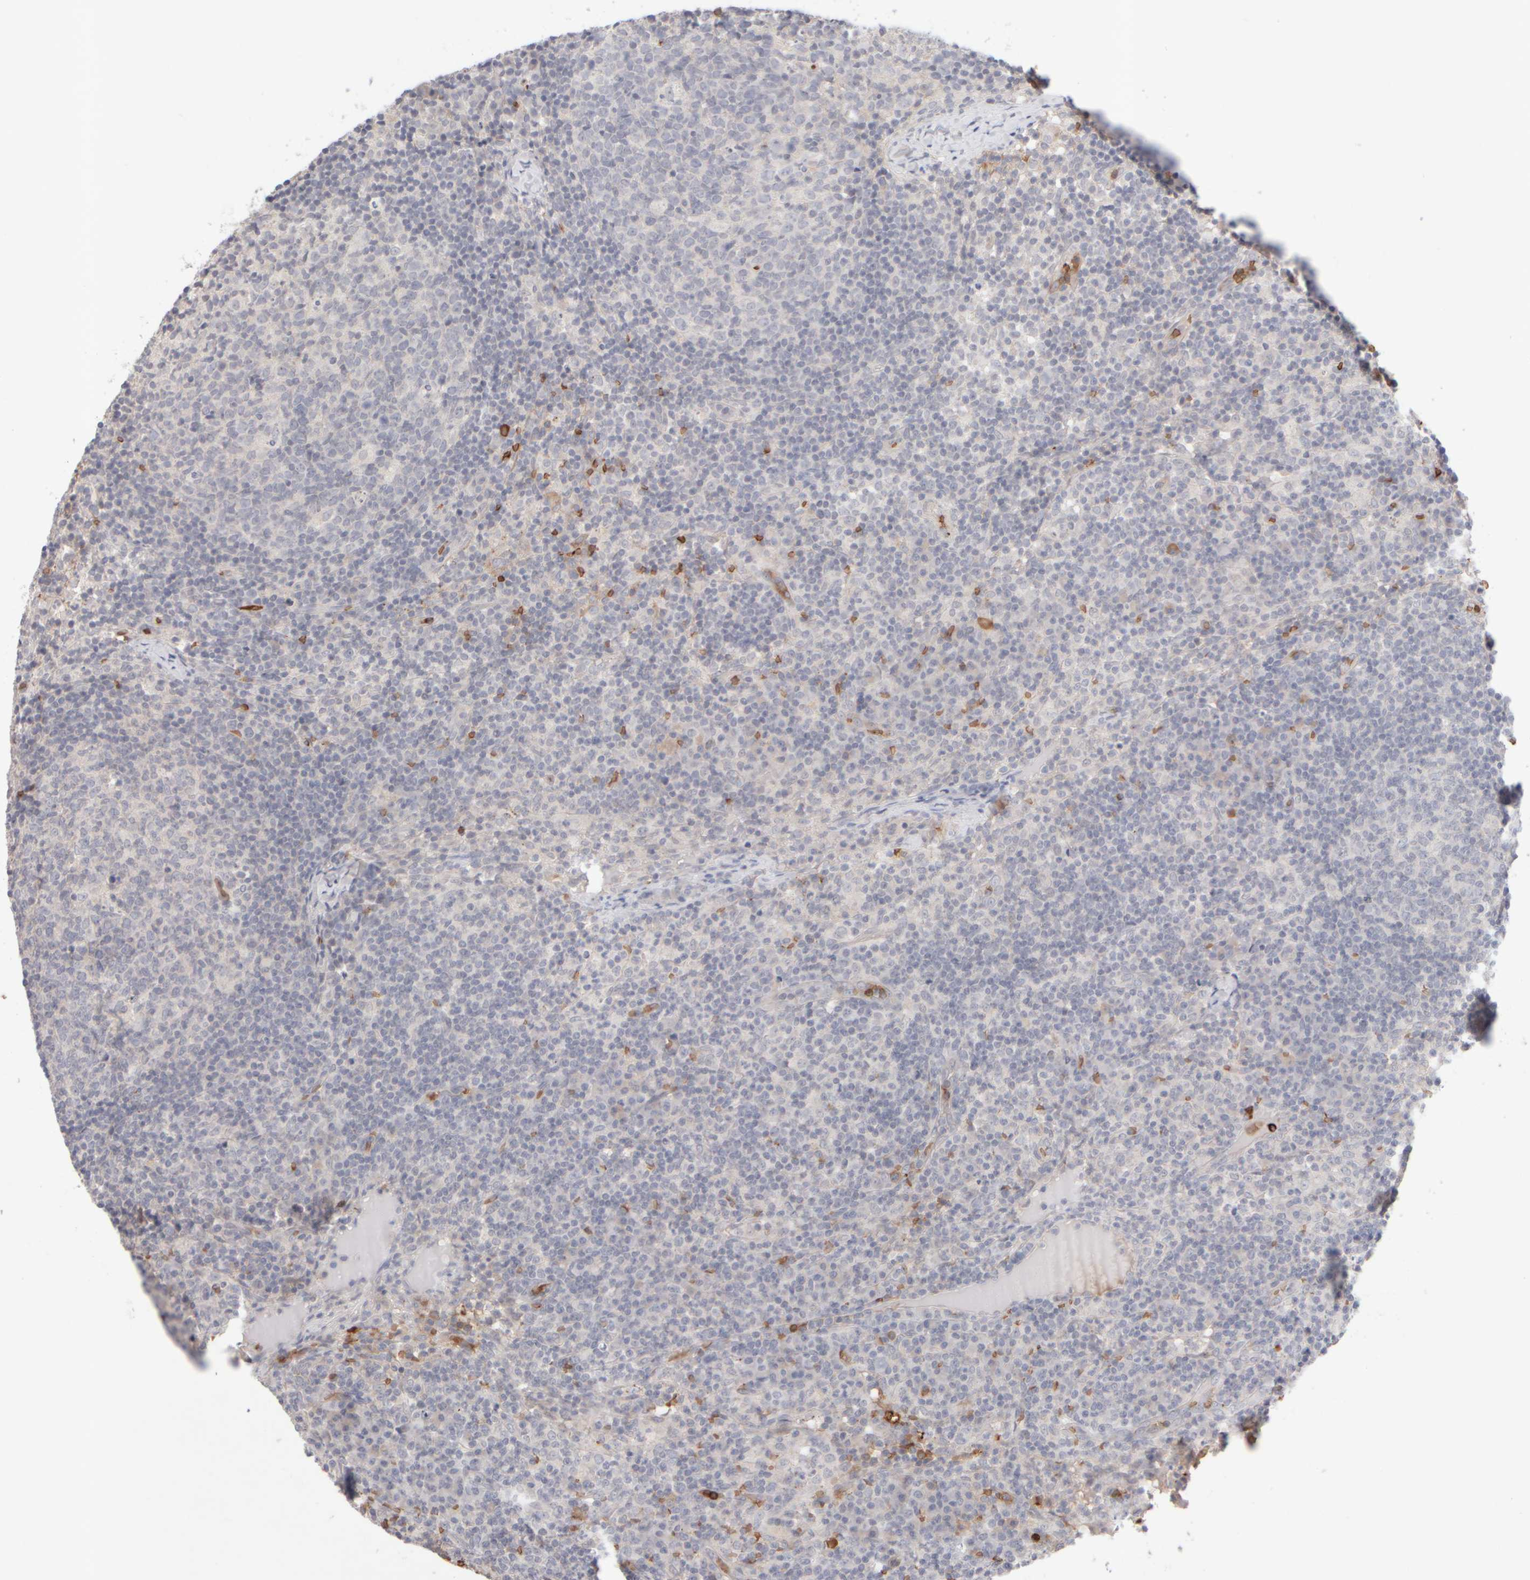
{"staining": {"intensity": "negative", "quantity": "none", "location": "none"}, "tissue": "lymph node", "cell_type": "Germinal center cells", "image_type": "normal", "snomed": [{"axis": "morphology", "description": "Normal tissue, NOS"}, {"axis": "morphology", "description": "Inflammation, NOS"}, {"axis": "topography", "description": "Lymph node"}], "caption": "Human lymph node stained for a protein using immunohistochemistry exhibits no expression in germinal center cells.", "gene": "MST1", "patient": {"sex": "male", "age": 55}}